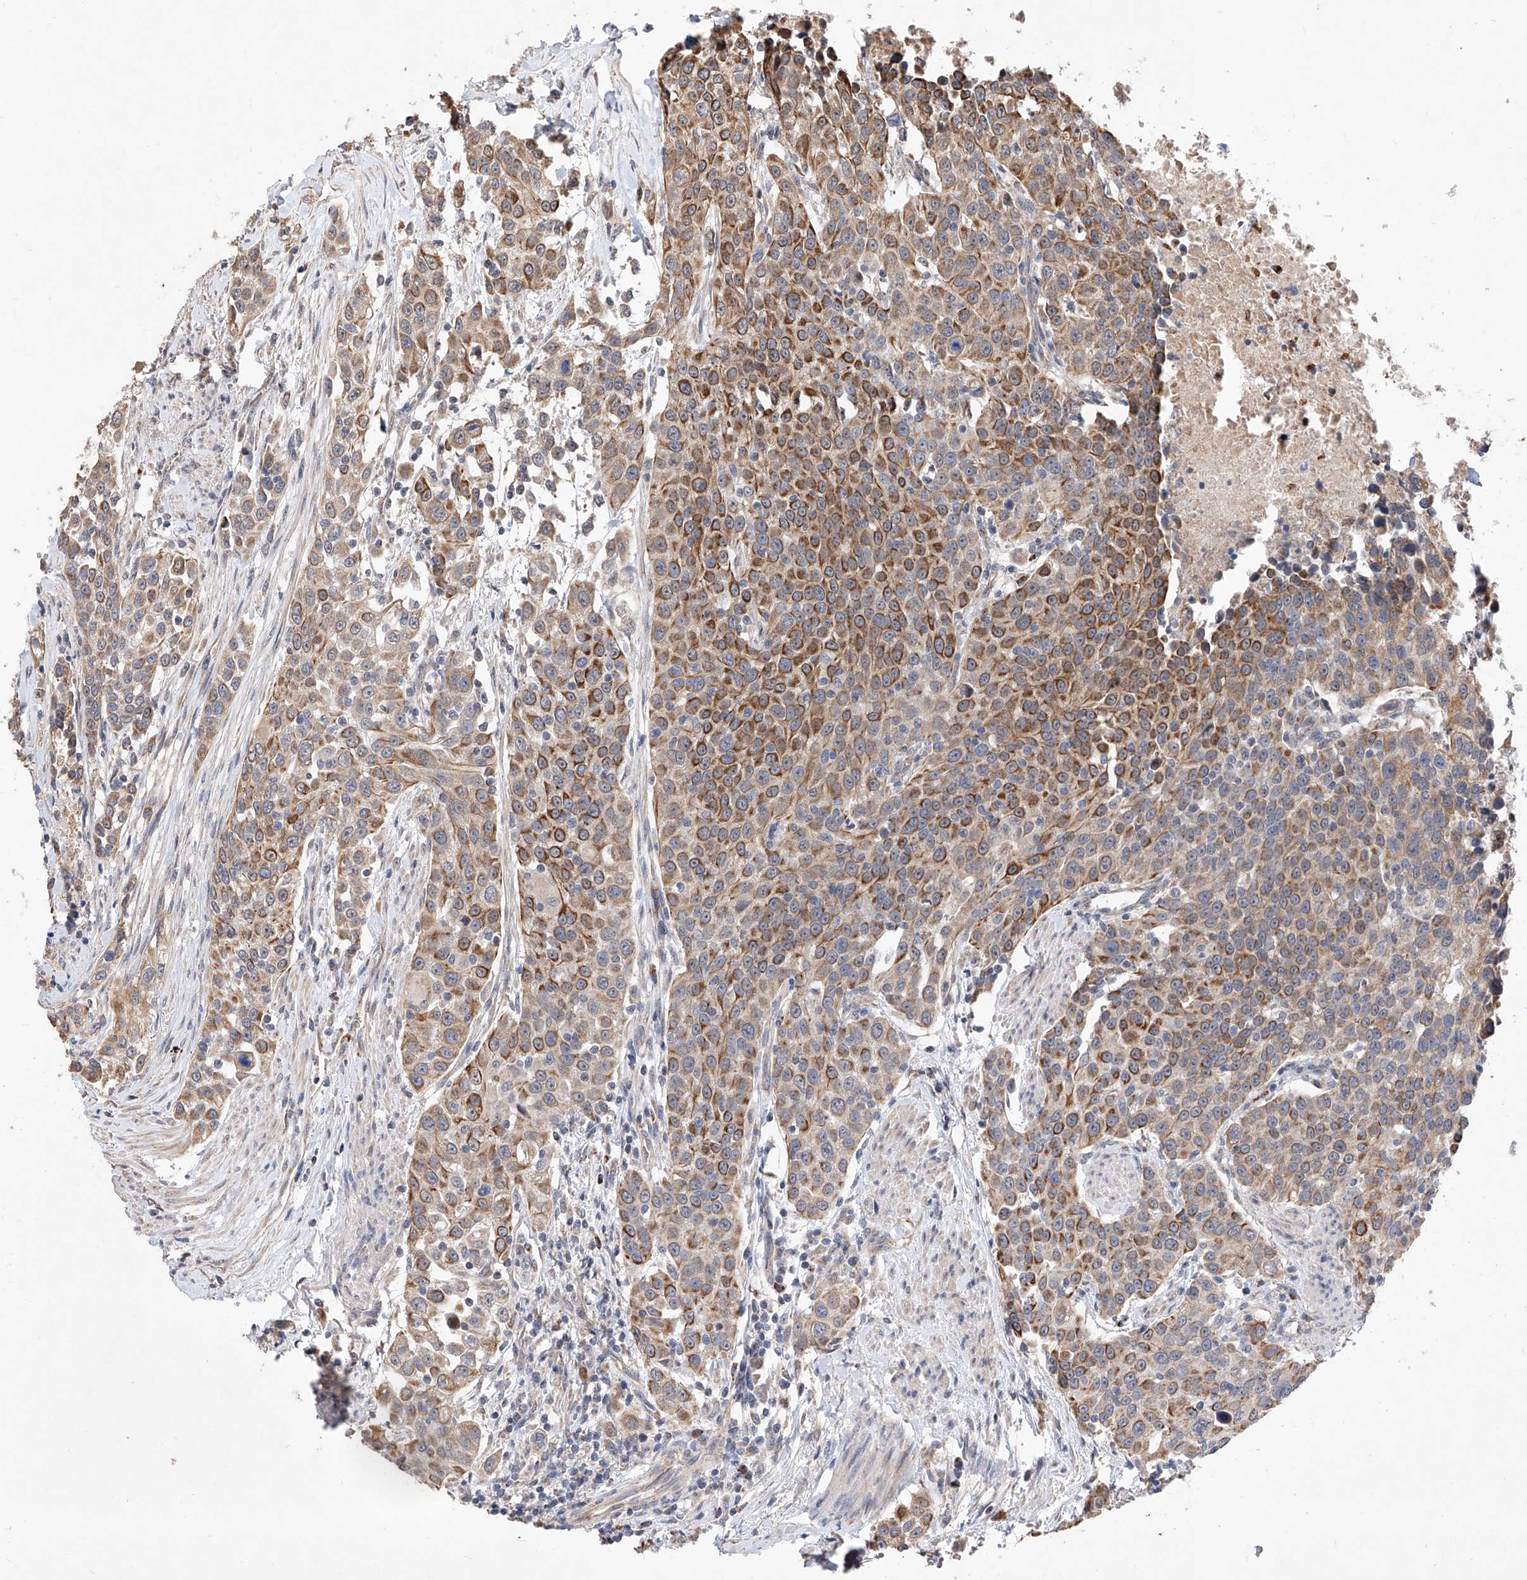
{"staining": {"intensity": "strong", "quantity": ">75%", "location": "cytoplasmic/membranous"}, "tissue": "urothelial cancer", "cell_type": "Tumor cells", "image_type": "cancer", "snomed": [{"axis": "morphology", "description": "Urothelial carcinoma, High grade"}, {"axis": "topography", "description": "Urinary bladder"}], "caption": "Immunohistochemical staining of high-grade urothelial carcinoma demonstrates strong cytoplasmic/membranous protein expression in about >75% of tumor cells.", "gene": "MFSD4B", "patient": {"sex": "female", "age": 80}}